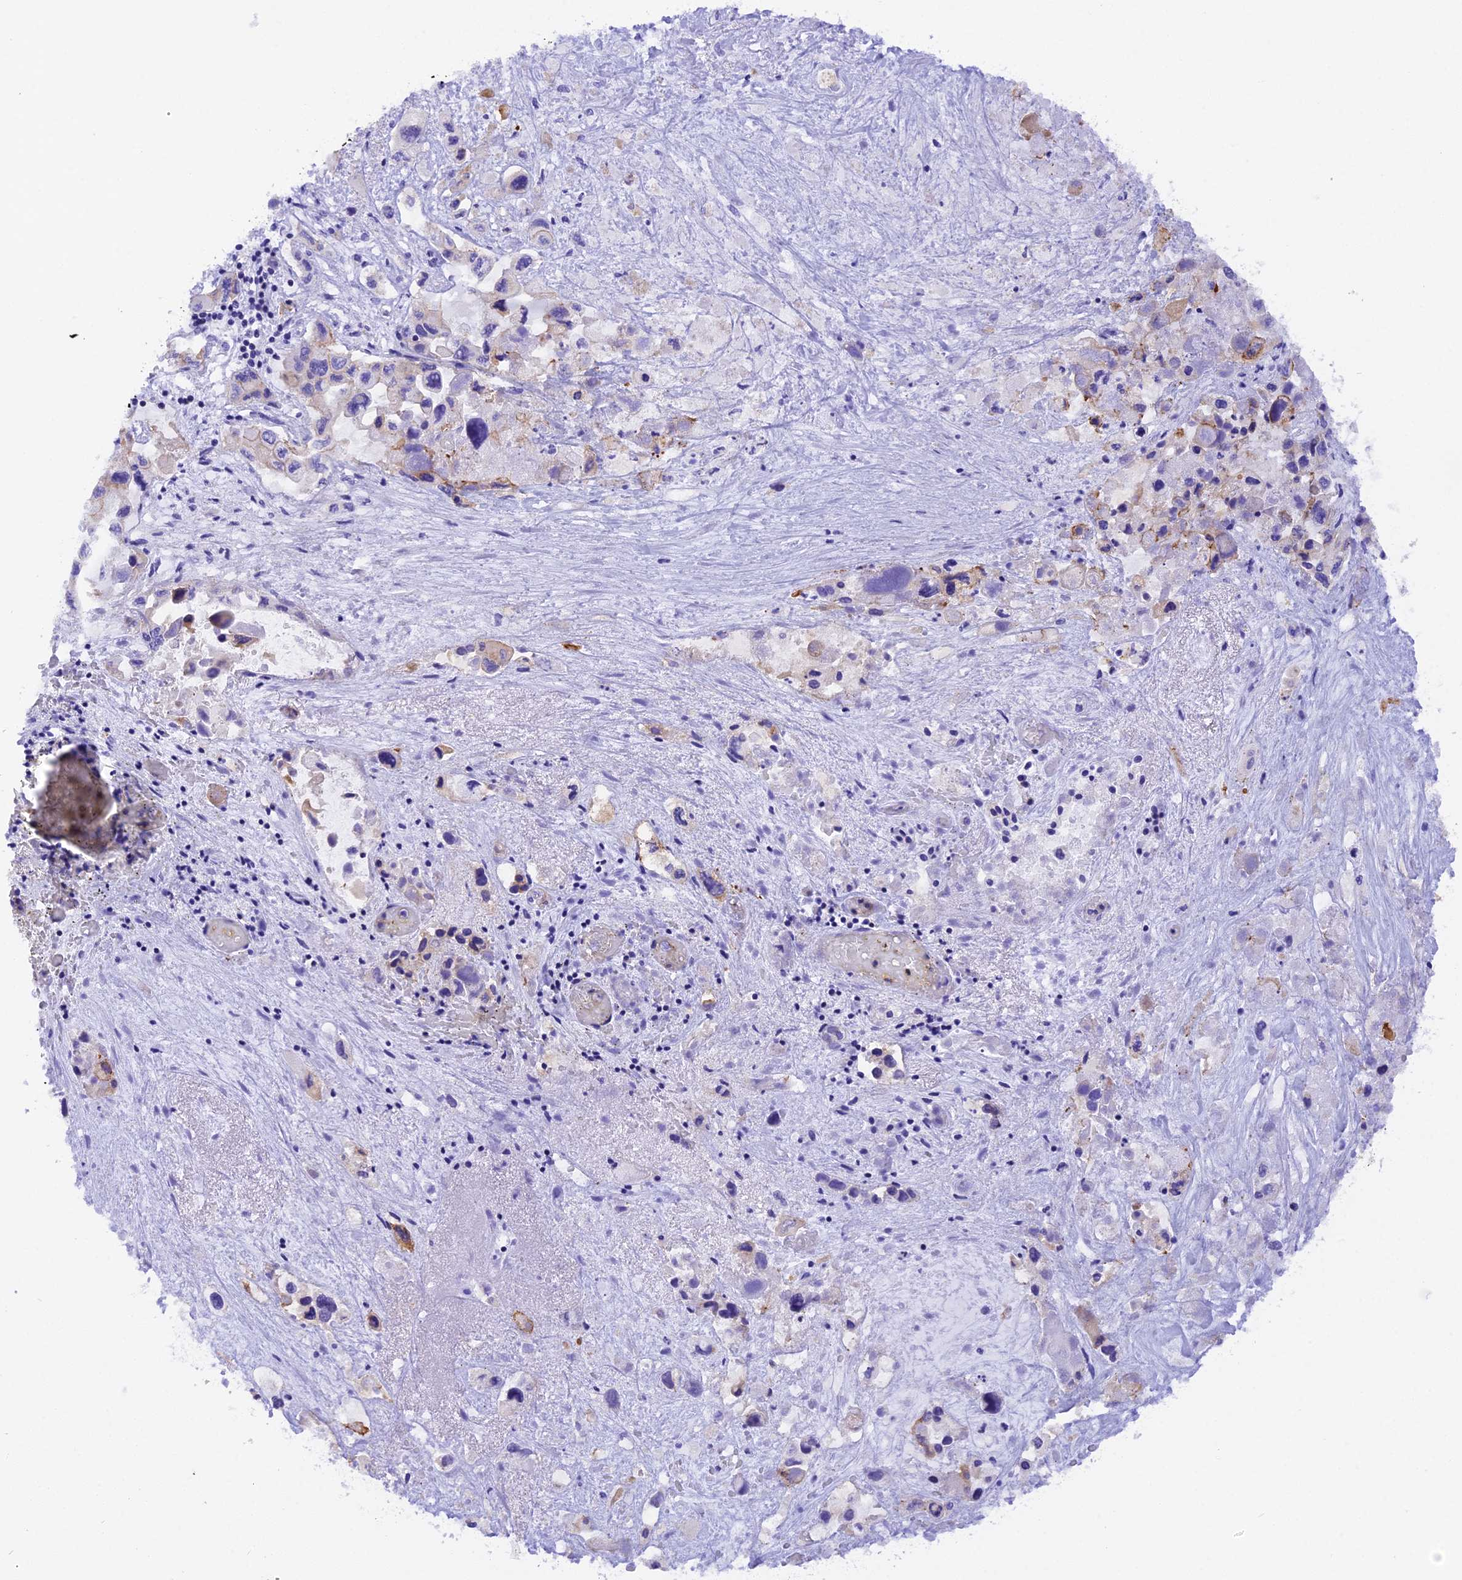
{"staining": {"intensity": "weak", "quantity": "<25%", "location": "cytoplasmic/membranous"}, "tissue": "pancreatic cancer", "cell_type": "Tumor cells", "image_type": "cancer", "snomed": [{"axis": "morphology", "description": "Adenocarcinoma, NOS"}, {"axis": "topography", "description": "Pancreas"}], "caption": "Pancreatic cancer was stained to show a protein in brown. There is no significant positivity in tumor cells.", "gene": "FAM193A", "patient": {"sex": "male", "age": 92}}